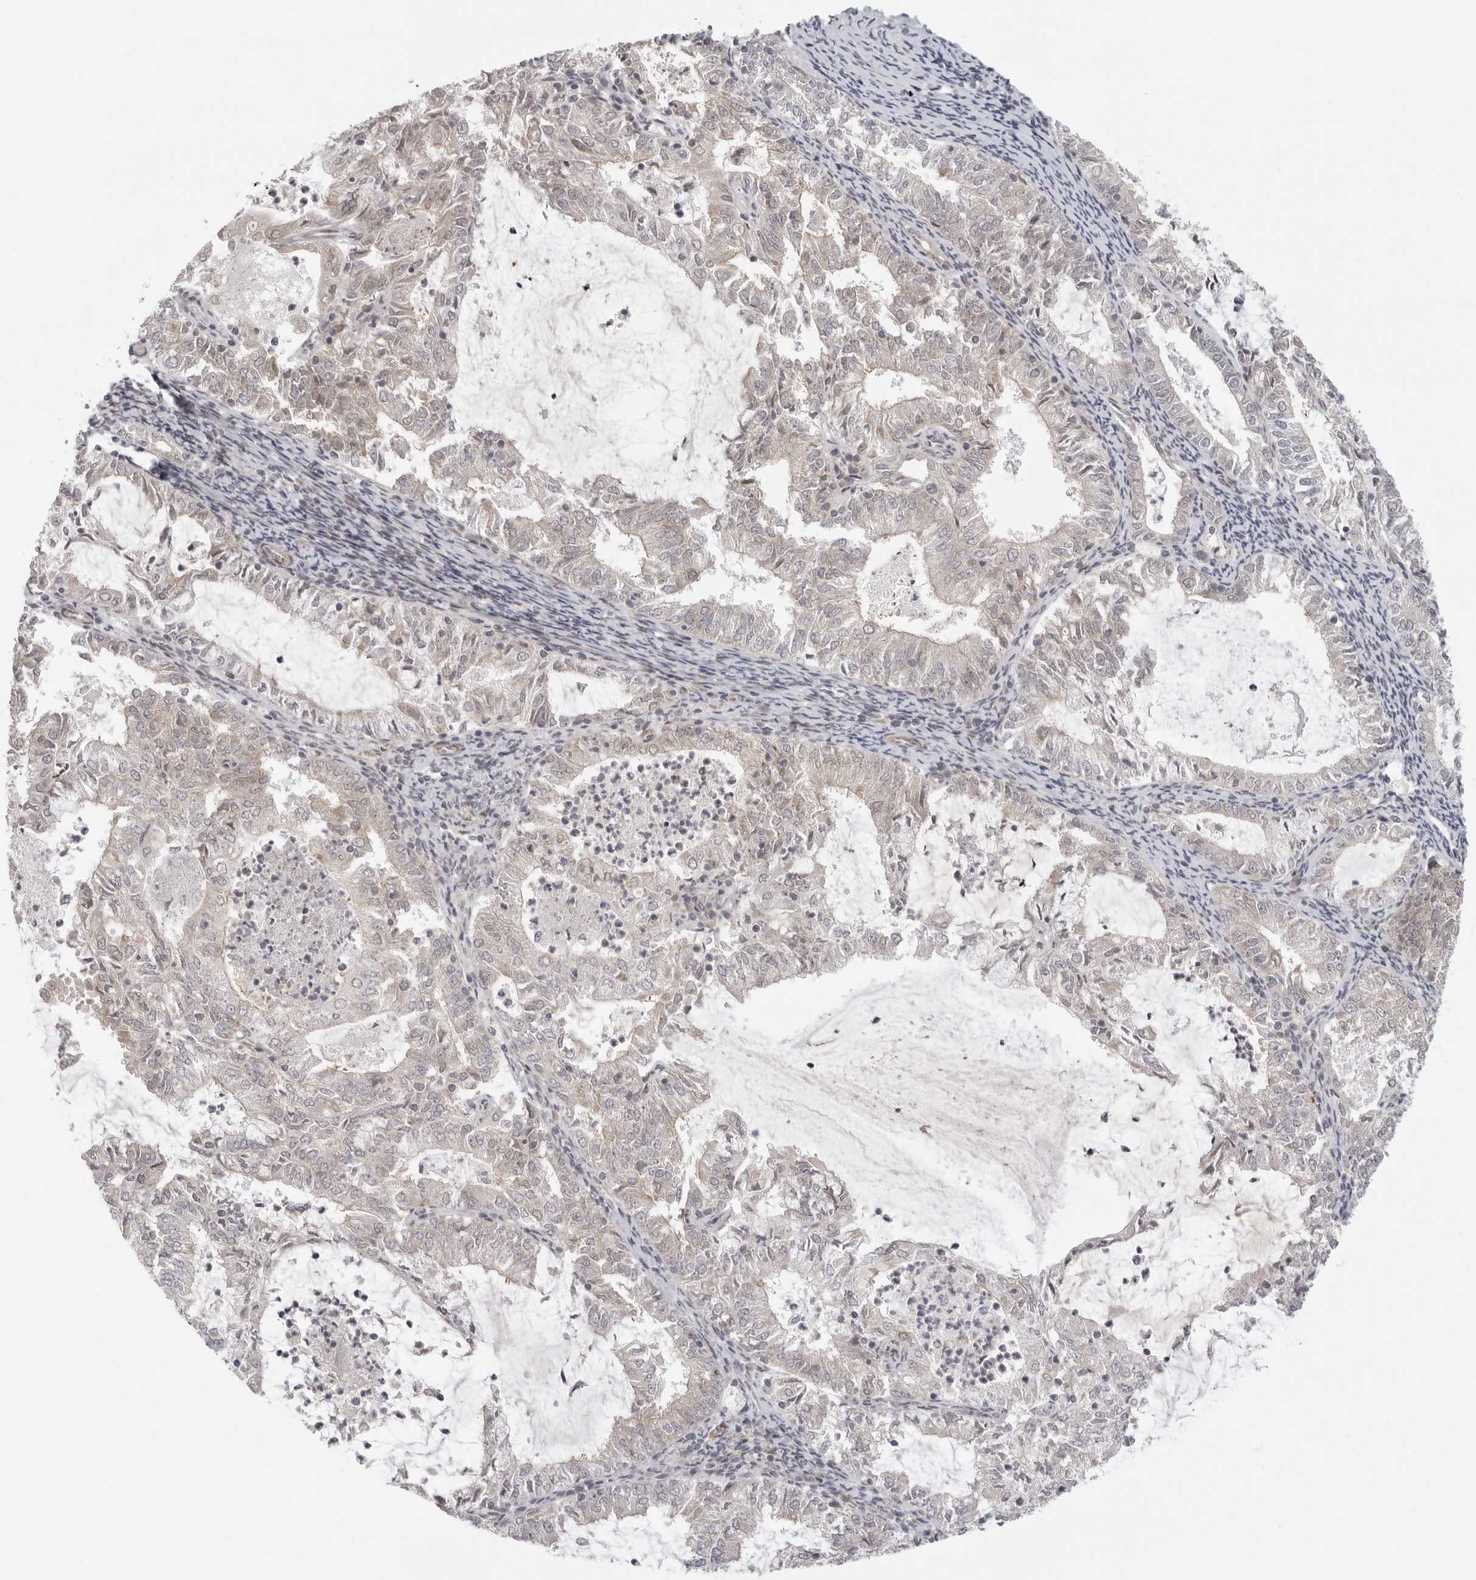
{"staining": {"intensity": "negative", "quantity": "none", "location": "none"}, "tissue": "endometrial cancer", "cell_type": "Tumor cells", "image_type": "cancer", "snomed": [{"axis": "morphology", "description": "Adenocarcinoma, NOS"}, {"axis": "topography", "description": "Endometrium"}], "caption": "There is no significant expression in tumor cells of endometrial cancer (adenocarcinoma).", "gene": "CCPG1", "patient": {"sex": "female", "age": 57}}